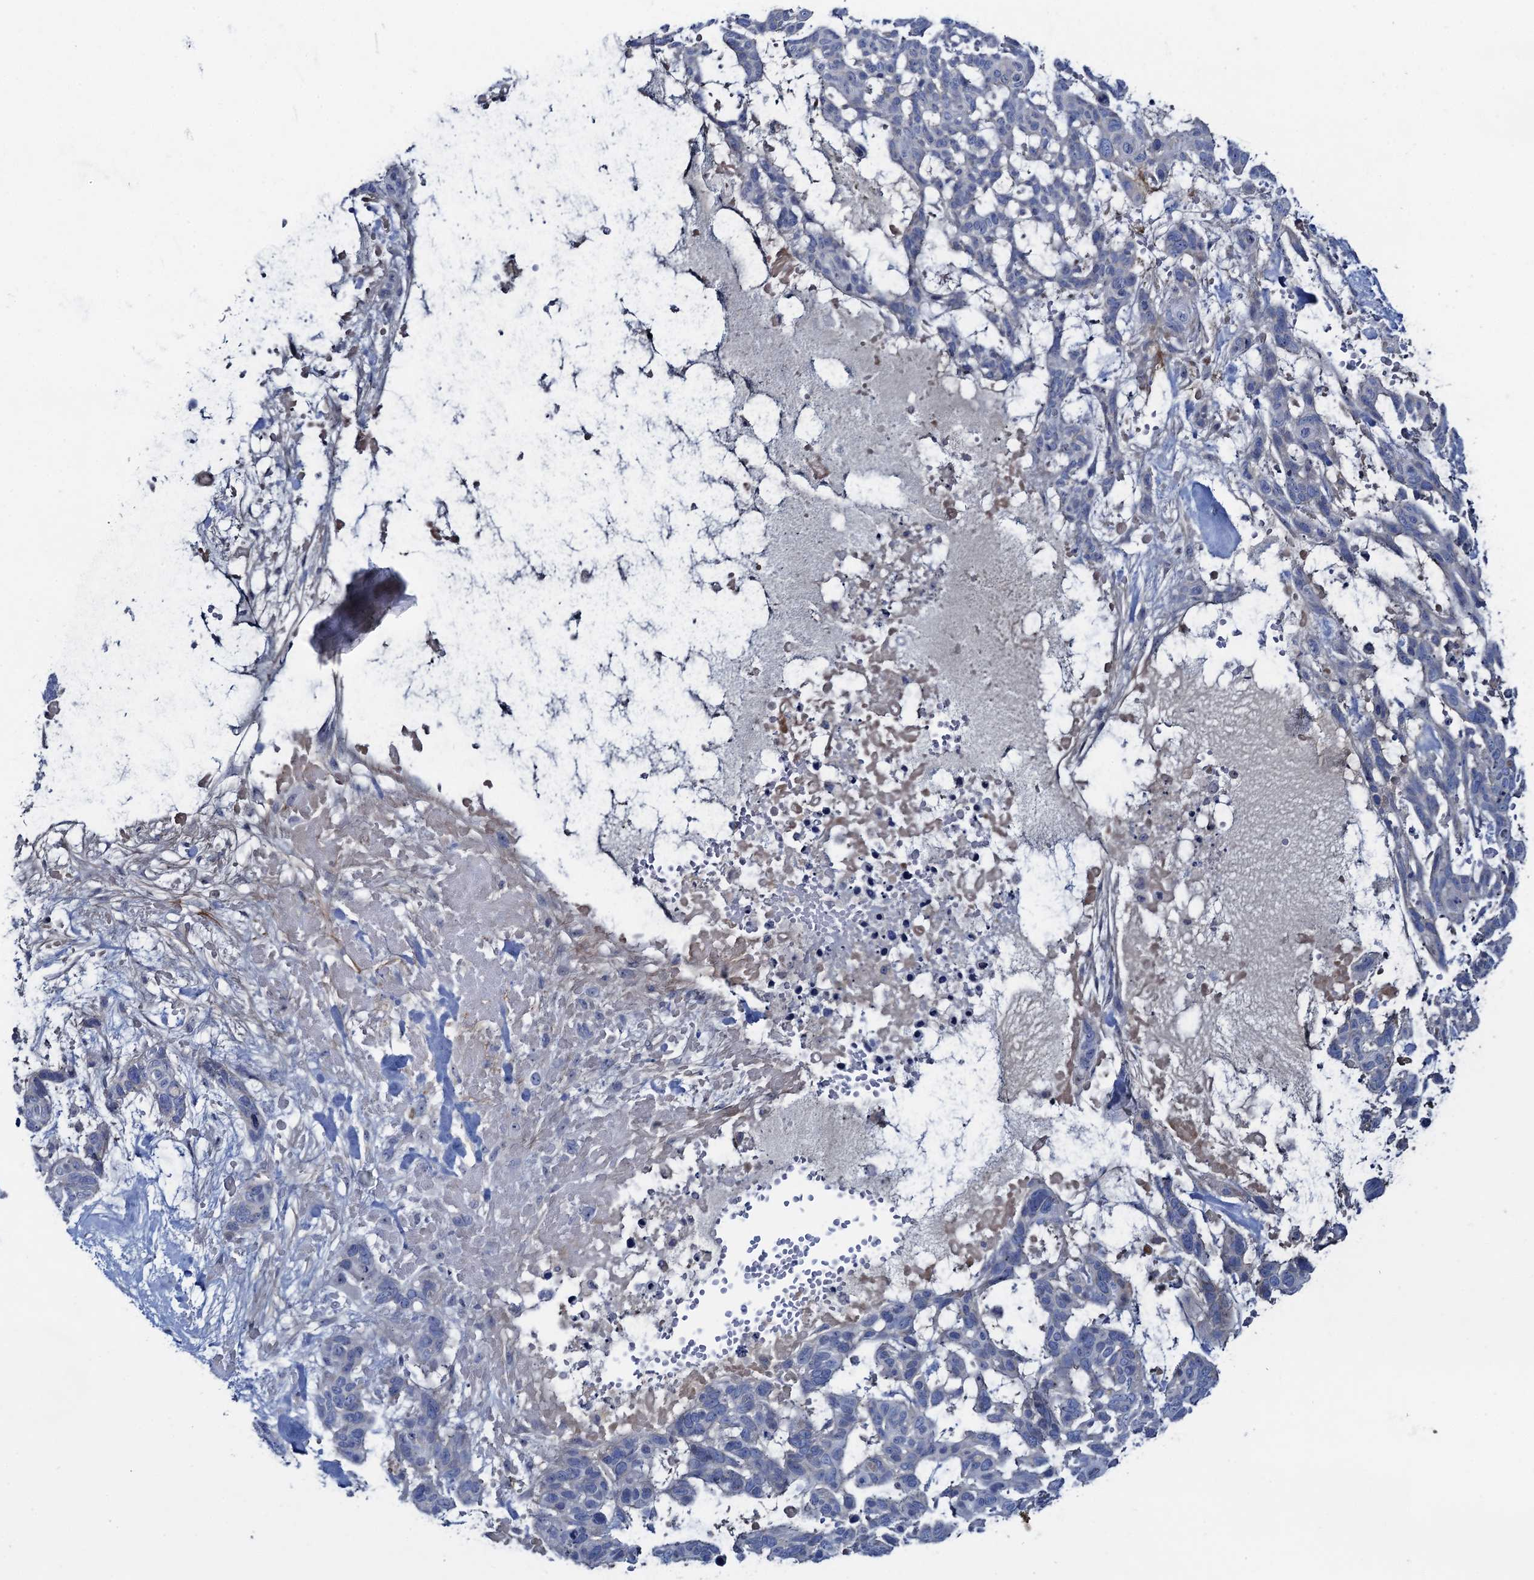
{"staining": {"intensity": "negative", "quantity": "none", "location": "none"}, "tissue": "skin cancer", "cell_type": "Tumor cells", "image_type": "cancer", "snomed": [{"axis": "morphology", "description": "Basal cell carcinoma"}, {"axis": "topography", "description": "Skin"}], "caption": "Immunohistochemistry image of neoplastic tissue: human basal cell carcinoma (skin) stained with DAB (3,3'-diaminobenzidine) reveals no significant protein positivity in tumor cells.", "gene": "PLLP", "patient": {"sex": "male", "age": 88}}